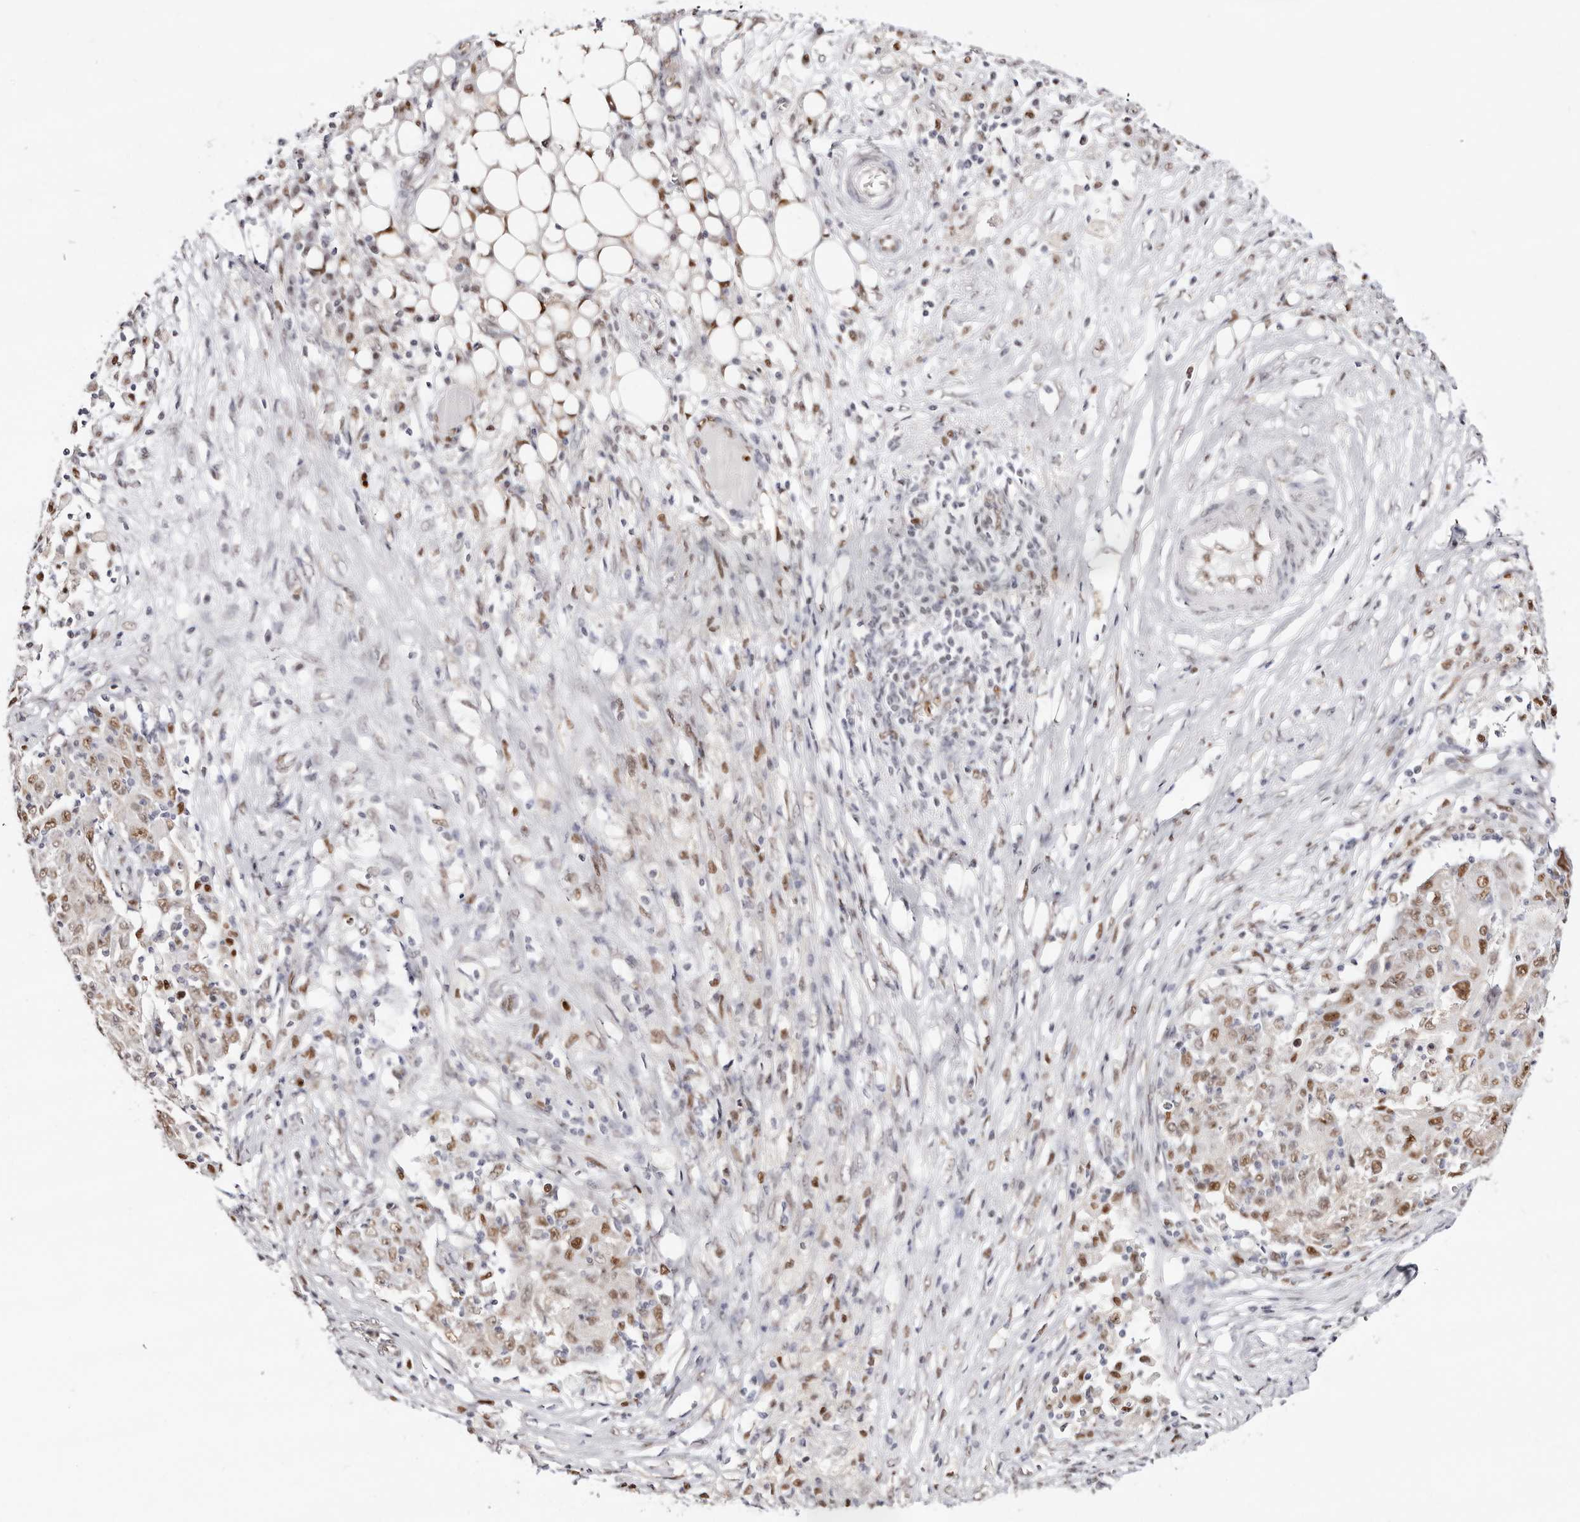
{"staining": {"intensity": "moderate", "quantity": ">75%", "location": "nuclear"}, "tissue": "ovarian cancer", "cell_type": "Tumor cells", "image_type": "cancer", "snomed": [{"axis": "morphology", "description": "Carcinoma, endometroid"}, {"axis": "topography", "description": "Ovary"}], "caption": "This micrograph displays immunohistochemistry staining of endometroid carcinoma (ovarian), with medium moderate nuclear expression in about >75% of tumor cells.", "gene": "TKT", "patient": {"sex": "female", "age": 42}}